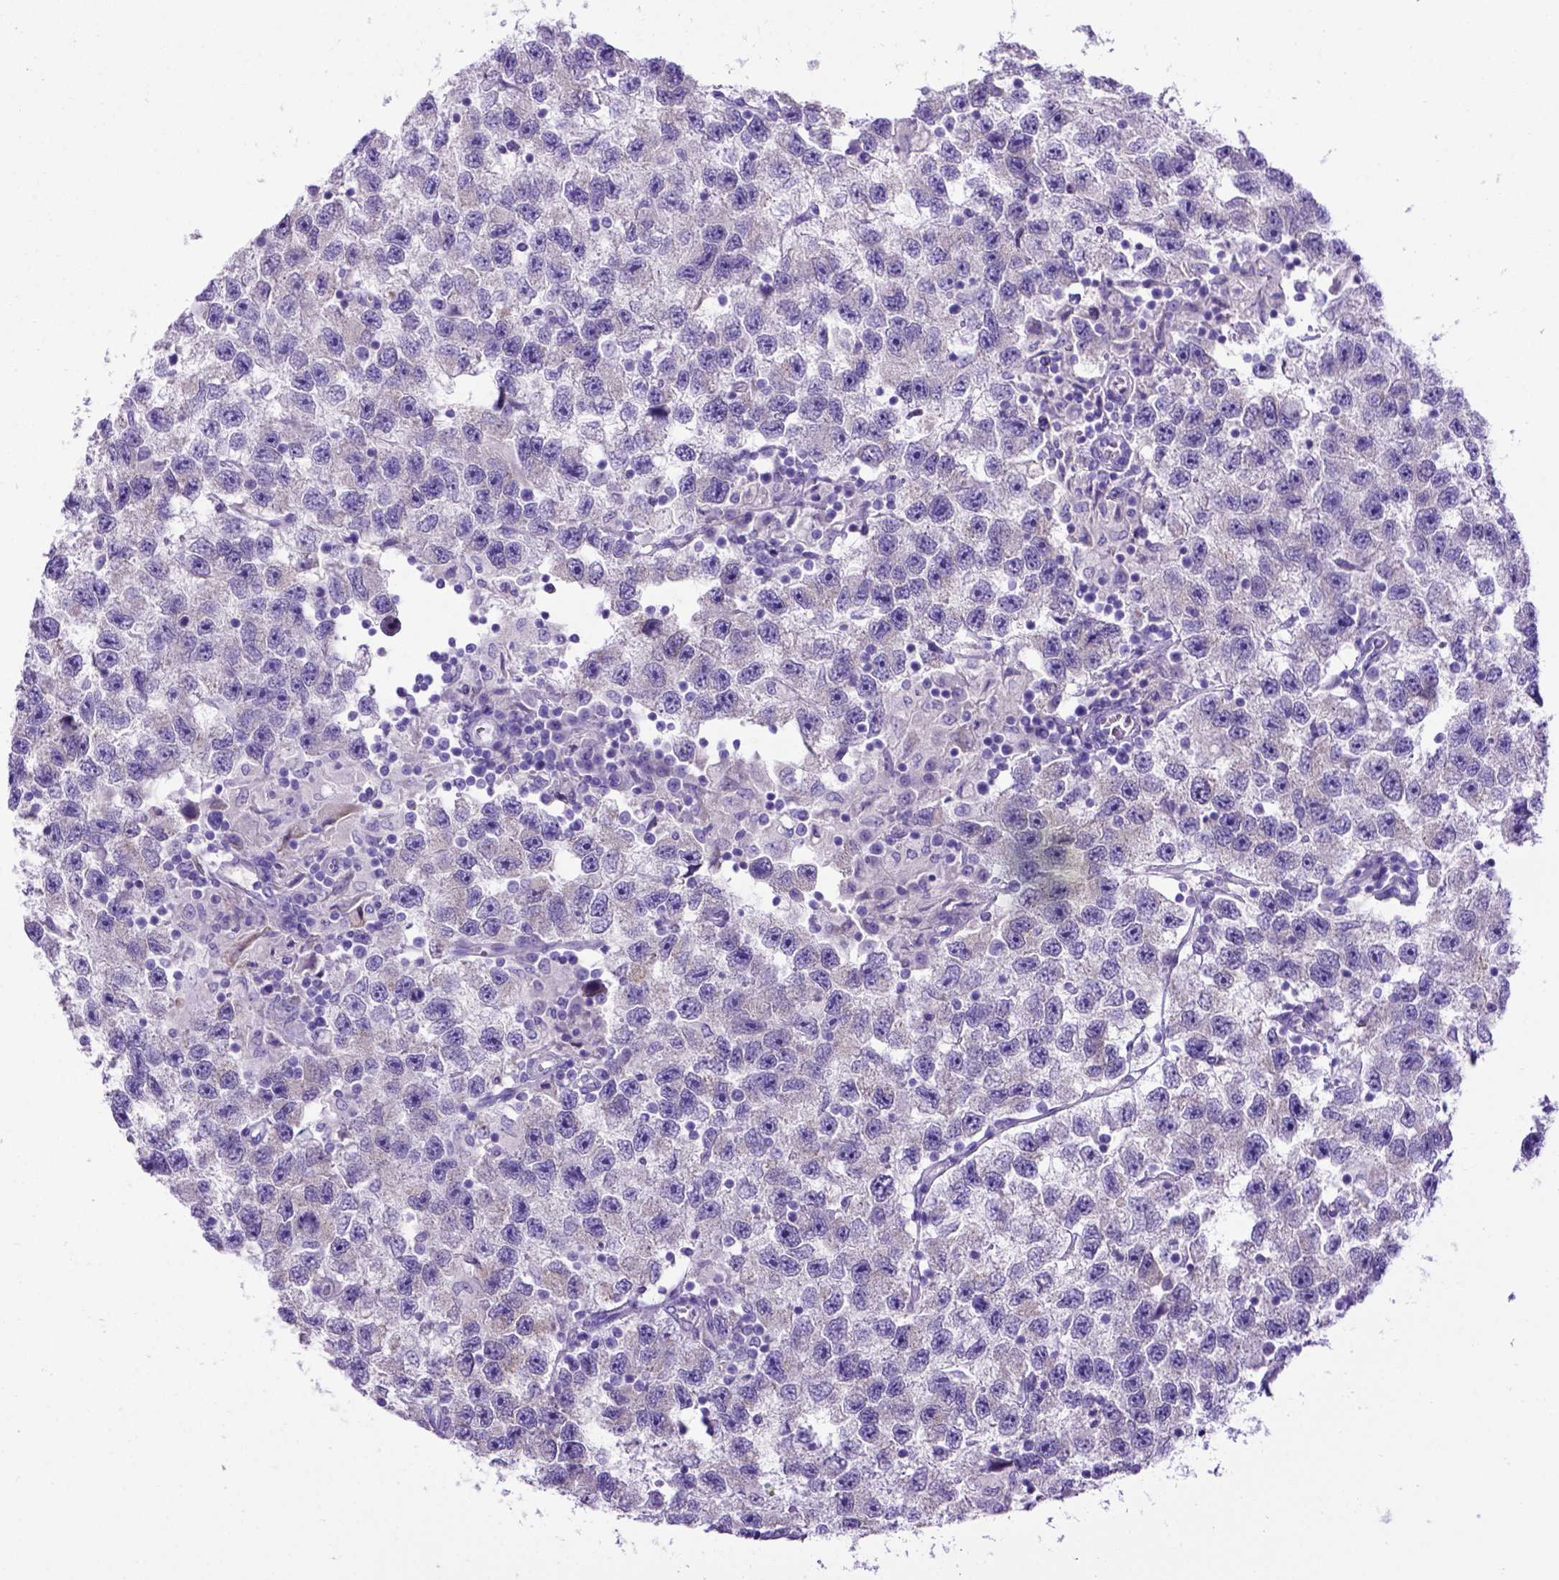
{"staining": {"intensity": "negative", "quantity": "none", "location": "none"}, "tissue": "testis cancer", "cell_type": "Tumor cells", "image_type": "cancer", "snomed": [{"axis": "morphology", "description": "Seminoma, NOS"}, {"axis": "topography", "description": "Testis"}], "caption": "Testis cancer stained for a protein using immunohistochemistry reveals no staining tumor cells.", "gene": "PTGES", "patient": {"sex": "male", "age": 26}}